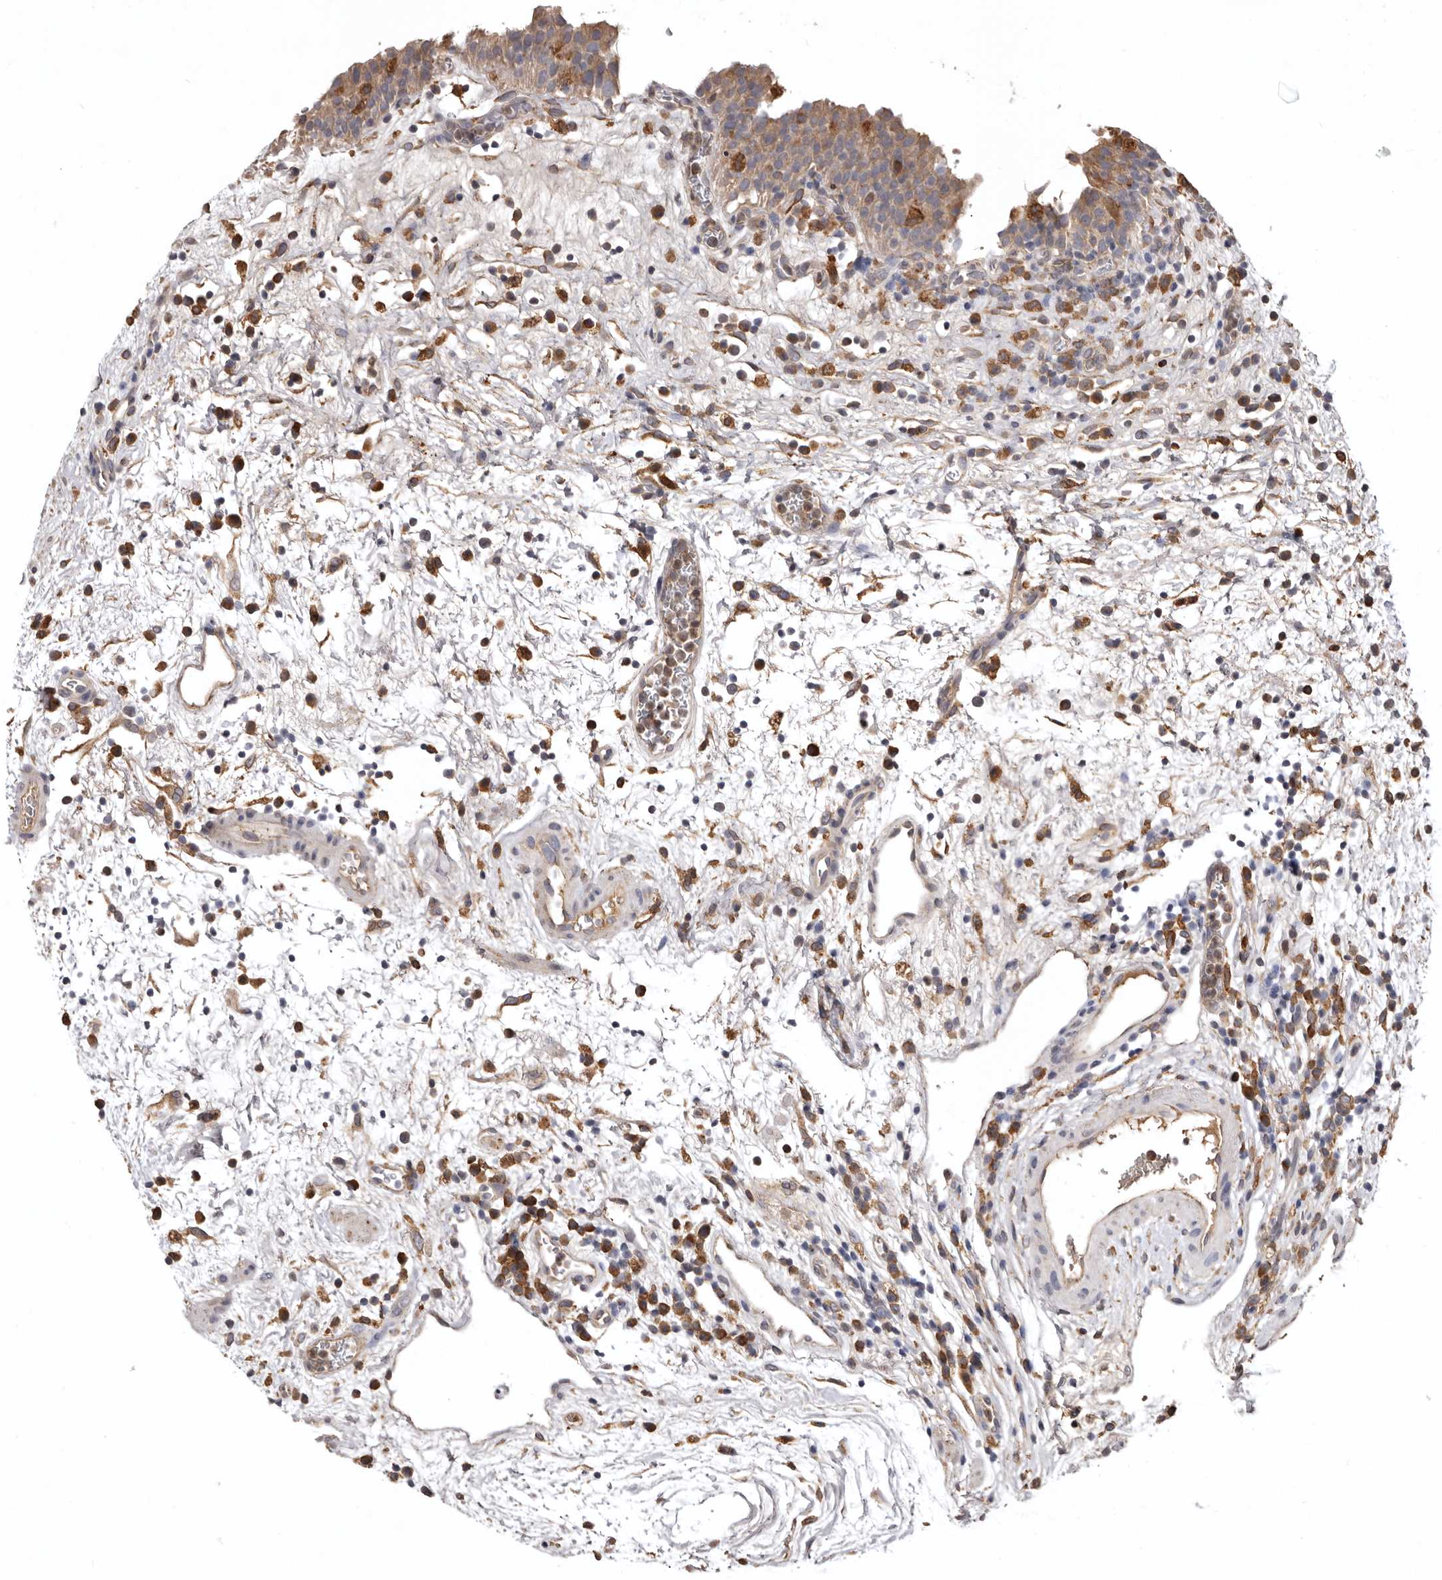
{"staining": {"intensity": "moderate", "quantity": "<25%", "location": "cytoplasmic/membranous"}, "tissue": "urinary bladder", "cell_type": "Urothelial cells", "image_type": "normal", "snomed": [{"axis": "morphology", "description": "Normal tissue, NOS"}, {"axis": "morphology", "description": "Inflammation, NOS"}, {"axis": "topography", "description": "Urinary bladder"}], "caption": "An IHC photomicrograph of unremarkable tissue is shown. Protein staining in brown labels moderate cytoplasmic/membranous positivity in urinary bladder within urothelial cells. The staining is performed using DAB brown chromogen to label protein expression. The nuclei are counter-stained blue using hematoxylin.", "gene": "INKA2", "patient": {"sex": "female", "age": 75}}